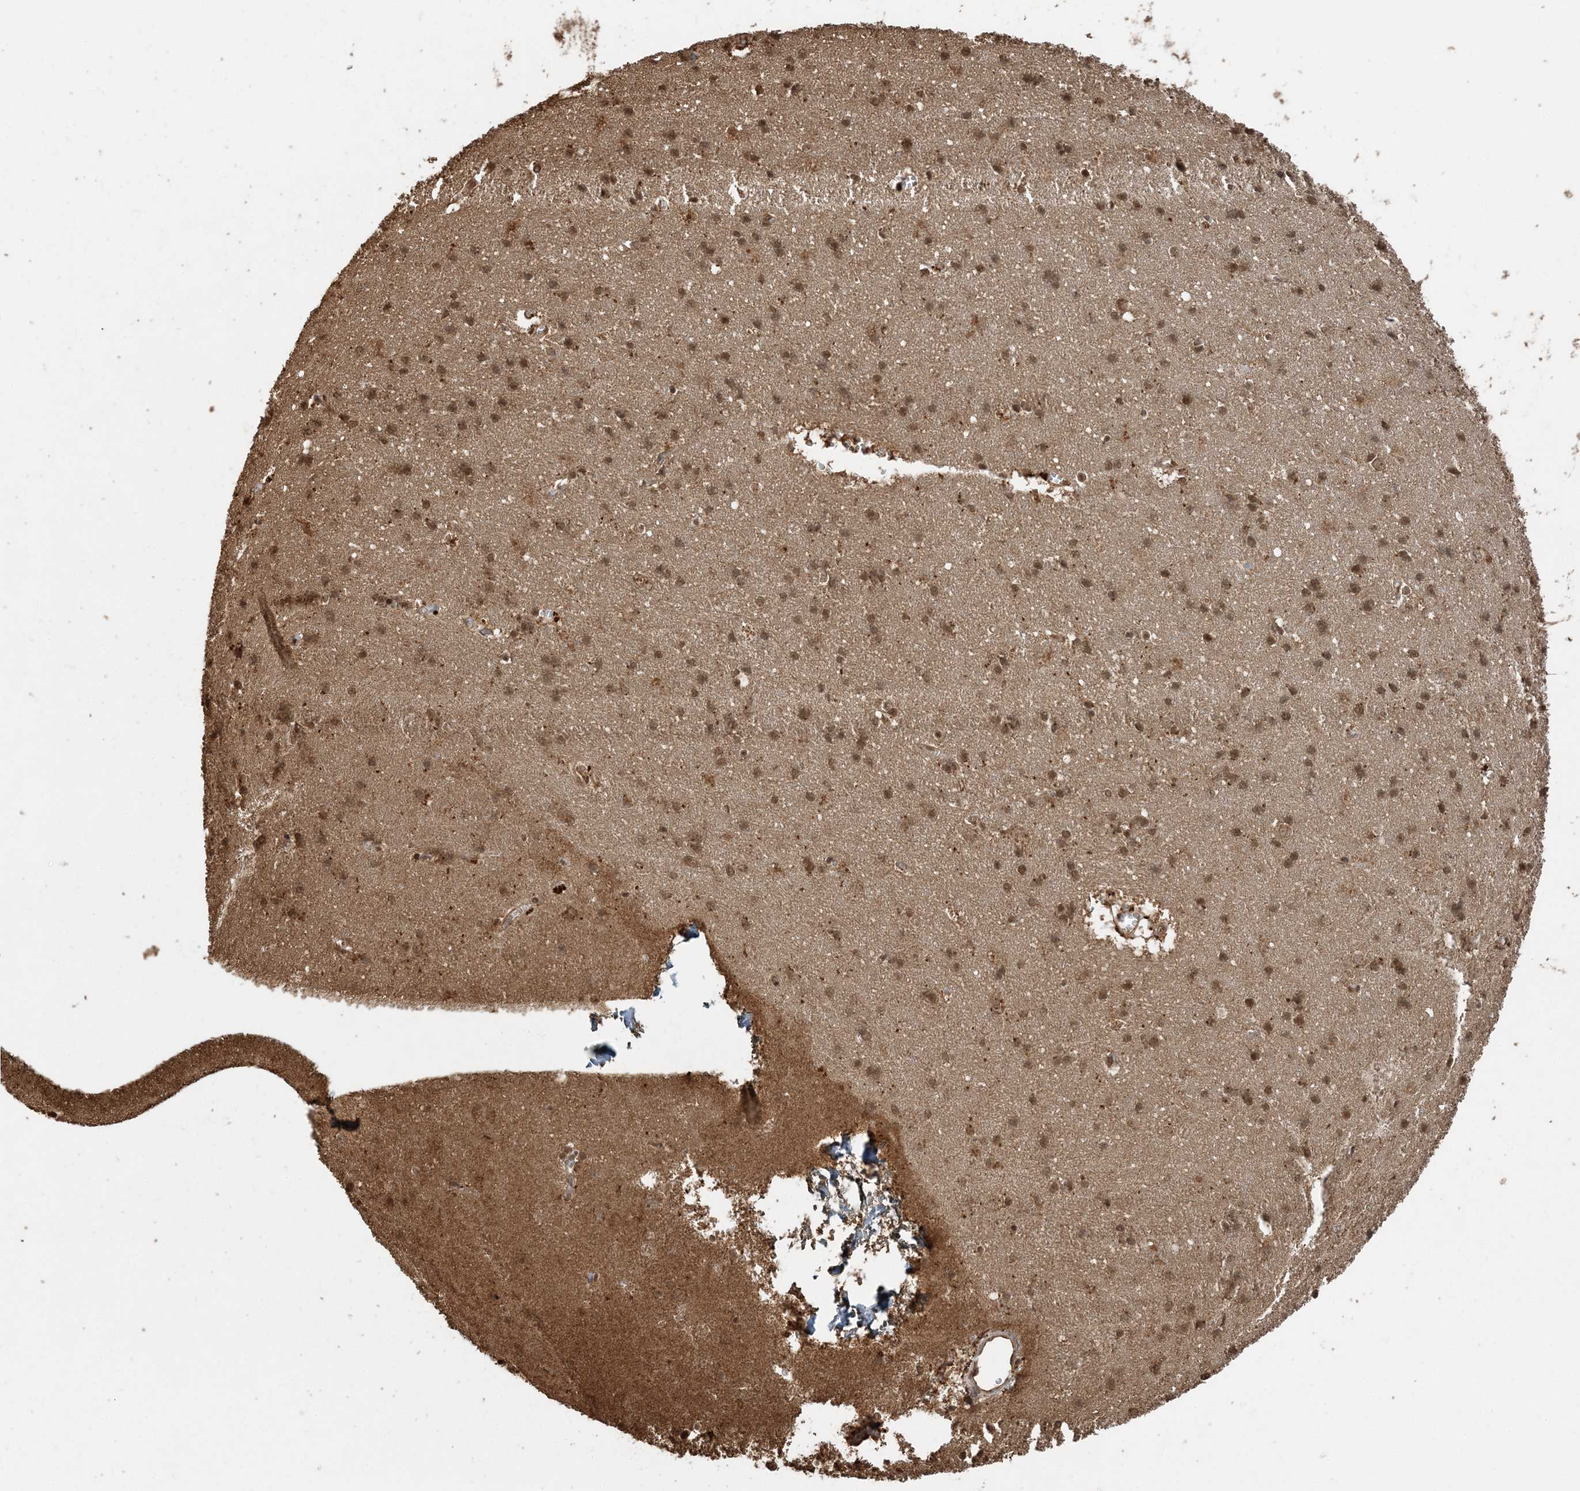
{"staining": {"intensity": "moderate", "quantity": ">75%", "location": "cytoplasmic/membranous"}, "tissue": "cerebral cortex", "cell_type": "Endothelial cells", "image_type": "normal", "snomed": [{"axis": "morphology", "description": "Normal tissue, NOS"}, {"axis": "topography", "description": "Cerebral cortex"}], "caption": "Immunohistochemical staining of benign human cerebral cortex shows medium levels of moderate cytoplasmic/membranous positivity in approximately >75% of endothelial cells. The protein is stained brown, and the nuclei are stained in blue (DAB (3,3'-diaminobenzidine) IHC with brightfield microscopy, high magnification).", "gene": "ARHGAP35", "patient": {"sex": "male", "age": 54}}